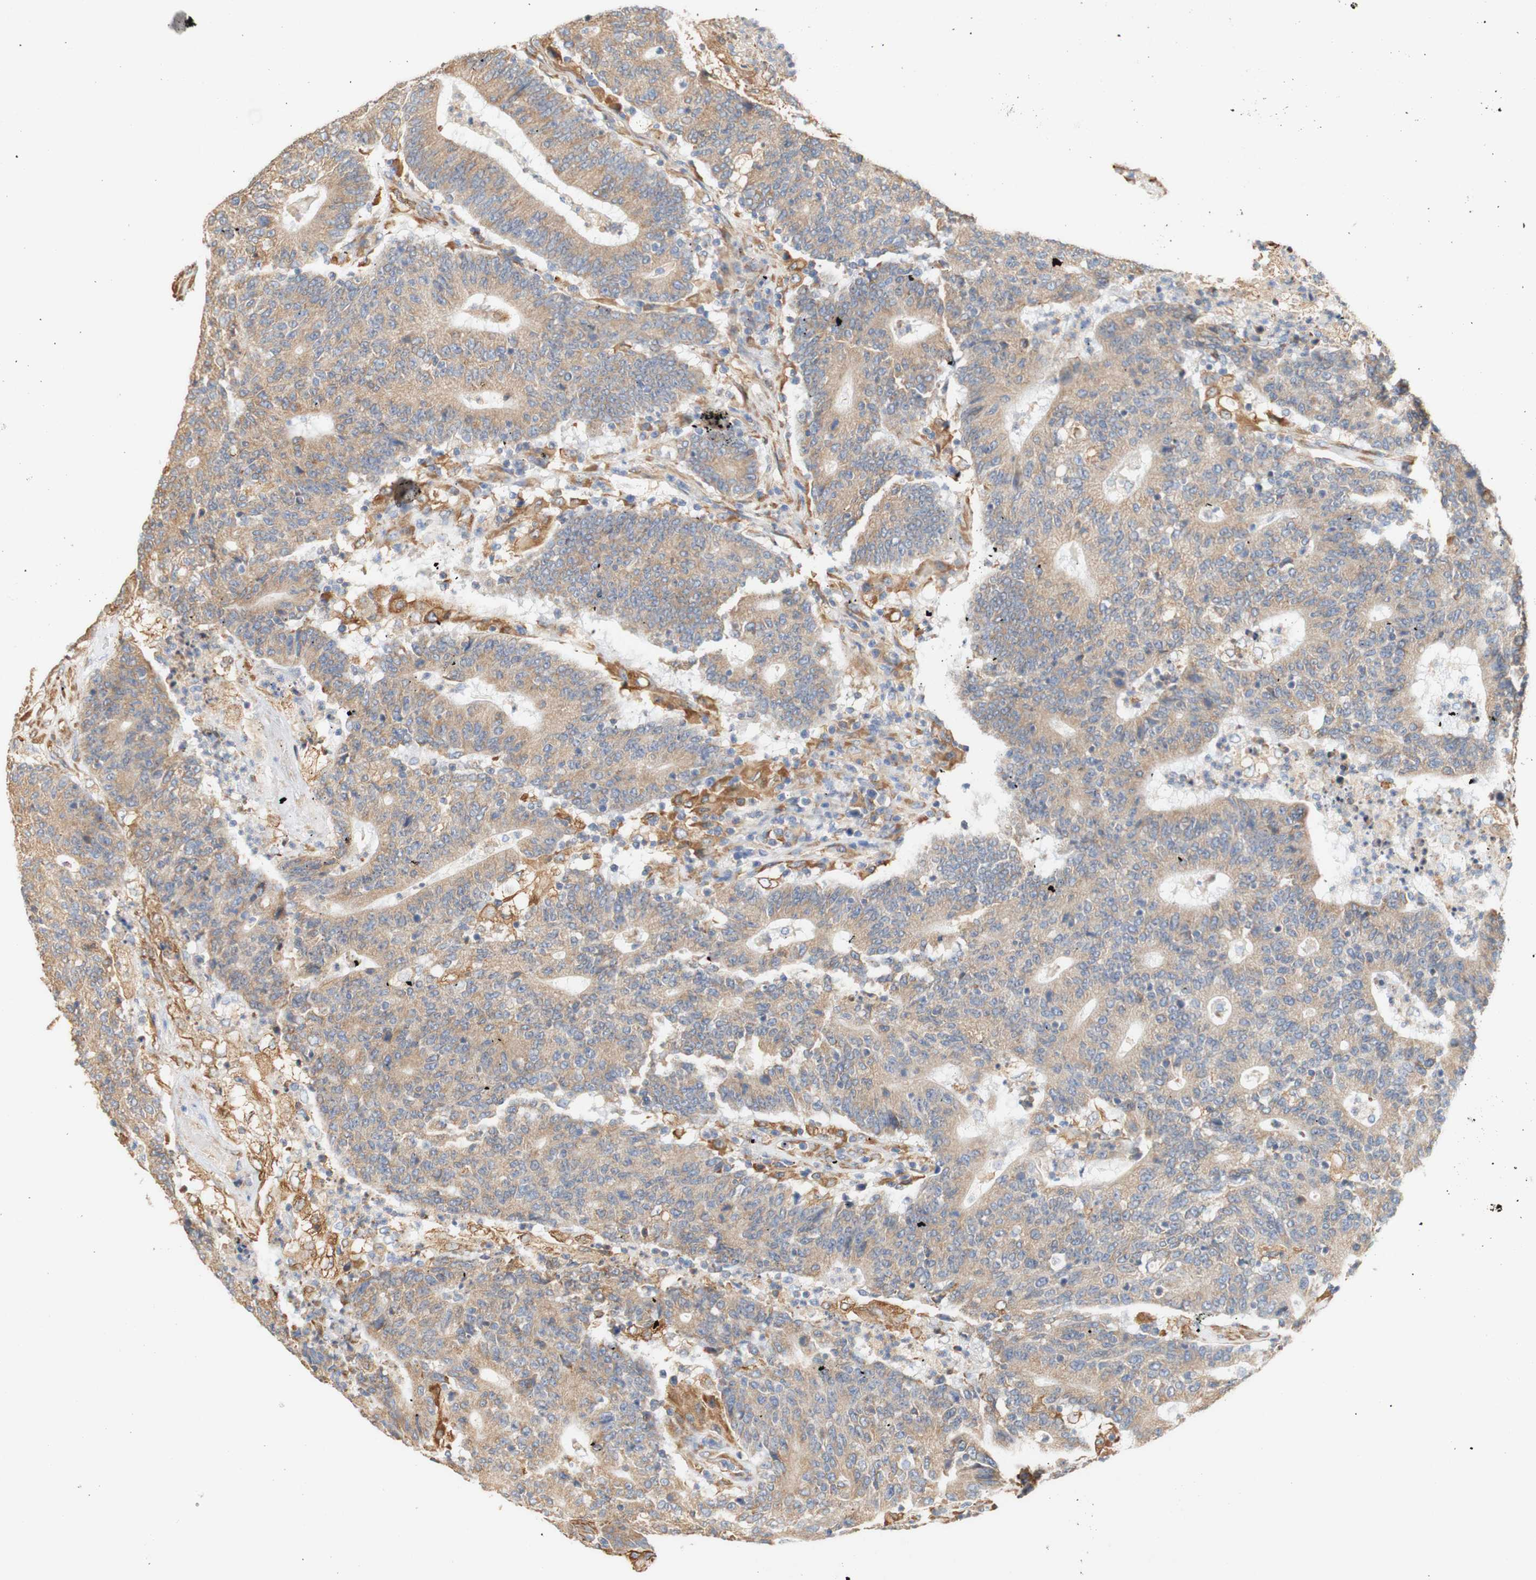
{"staining": {"intensity": "weak", "quantity": ">75%", "location": "cytoplasmic/membranous"}, "tissue": "colorectal cancer", "cell_type": "Tumor cells", "image_type": "cancer", "snomed": [{"axis": "morphology", "description": "Normal tissue, NOS"}, {"axis": "morphology", "description": "Adenocarcinoma, NOS"}, {"axis": "topography", "description": "Colon"}], "caption": "Weak cytoplasmic/membranous protein positivity is seen in approximately >75% of tumor cells in colorectal cancer. The protein of interest is stained brown, and the nuclei are stained in blue (DAB (3,3'-diaminobenzidine) IHC with brightfield microscopy, high magnification).", "gene": "EIF2AK4", "patient": {"sex": "female", "age": 75}}